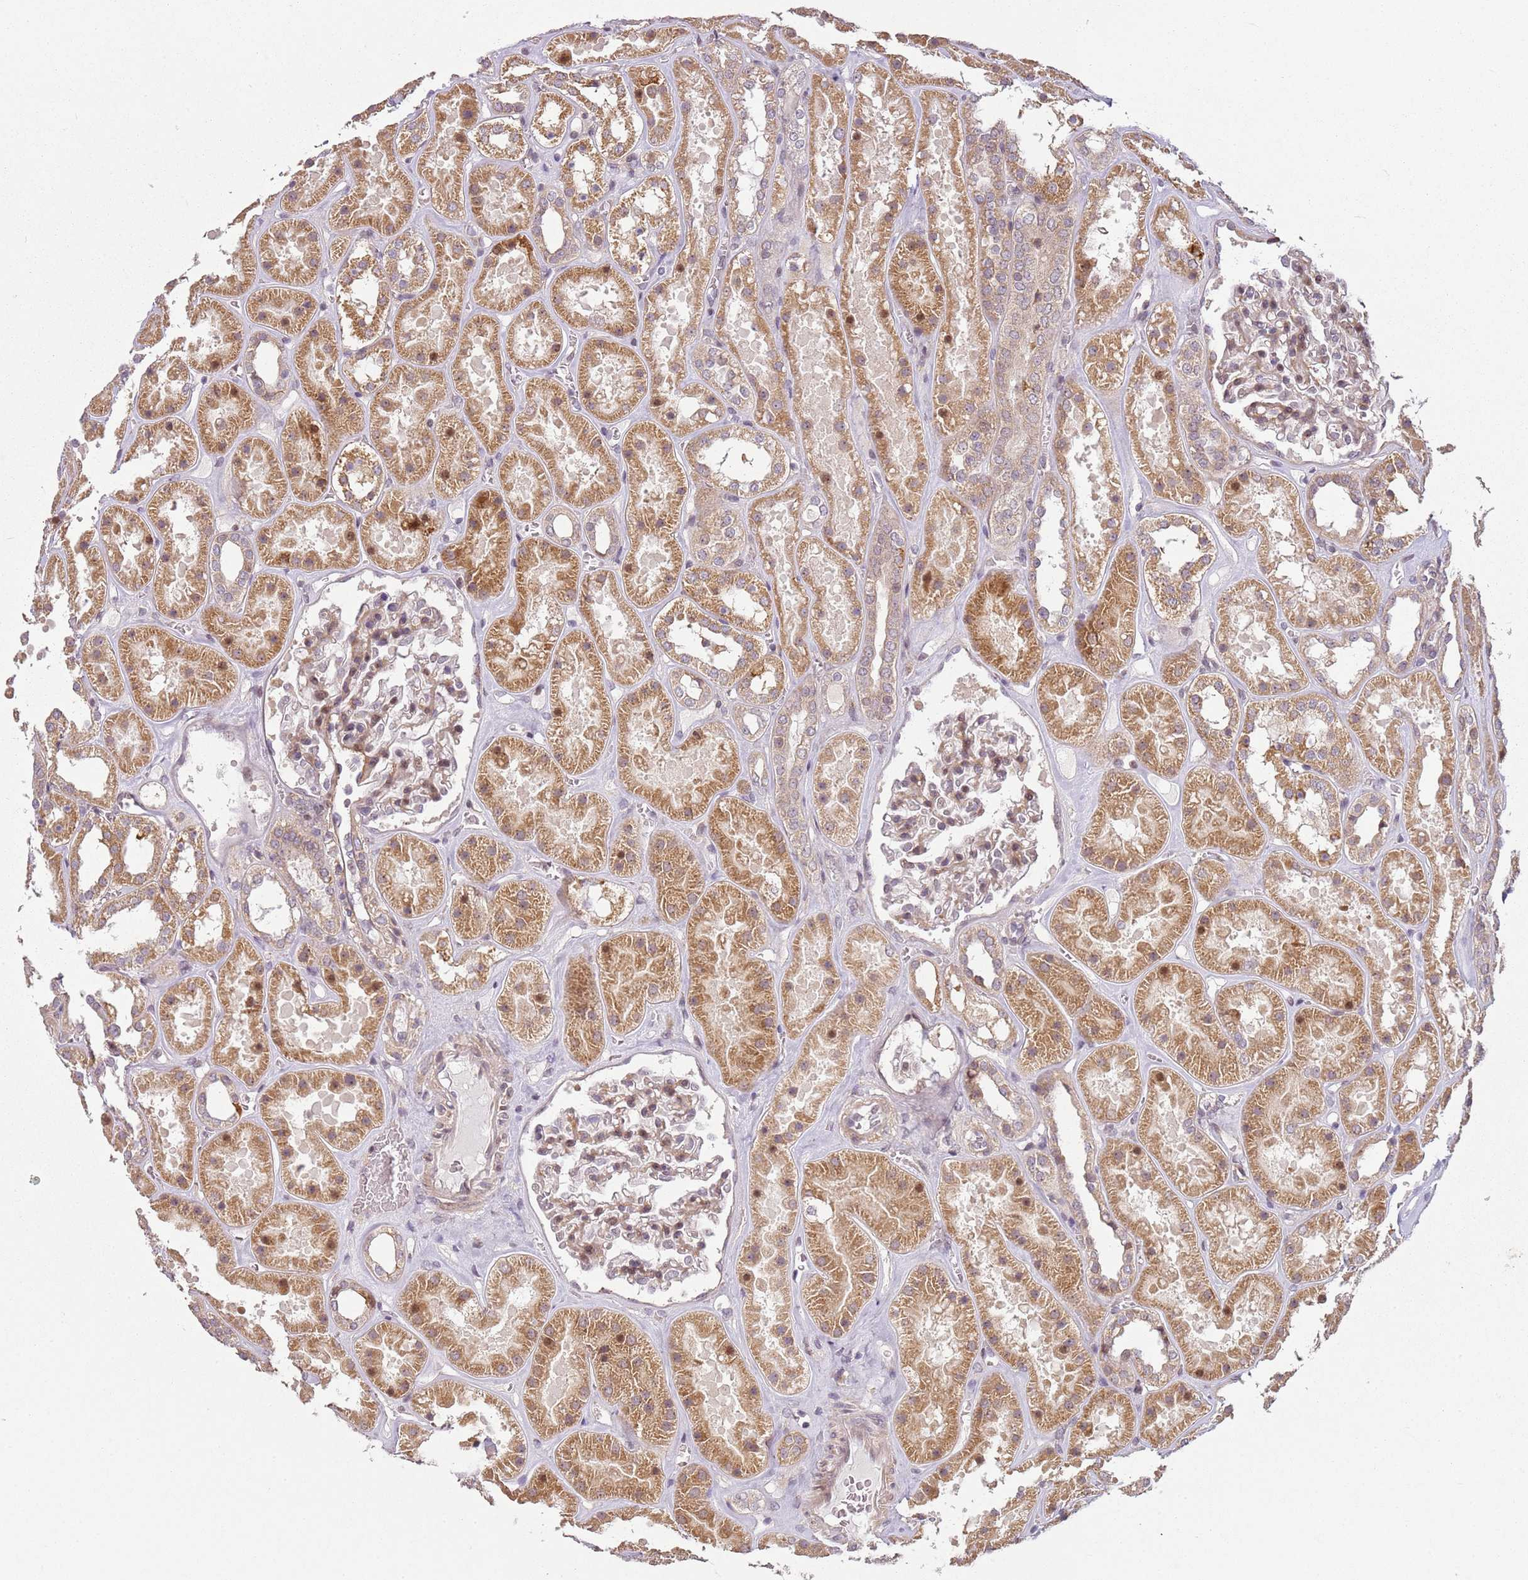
{"staining": {"intensity": "weak", "quantity": "25%-75%", "location": "cytoplasmic/membranous,nuclear"}, "tissue": "kidney", "cell_type": "Cells in glomeruli", "image_type": "normal", "snomed": [{"axis": "morphology", "description": "Normal tissue, NOS"}, {"axis": "topography", "description": "Kidney"}], "caption": "This is a photomicrograph of immunohistochemistry staining of benign kidney, which shows weak staining in the cytoplasmic/membranous,nuclear of cells in glomeruli.", "gene": "CHURC1", "patient": {"sex": "female", "age": 41}}